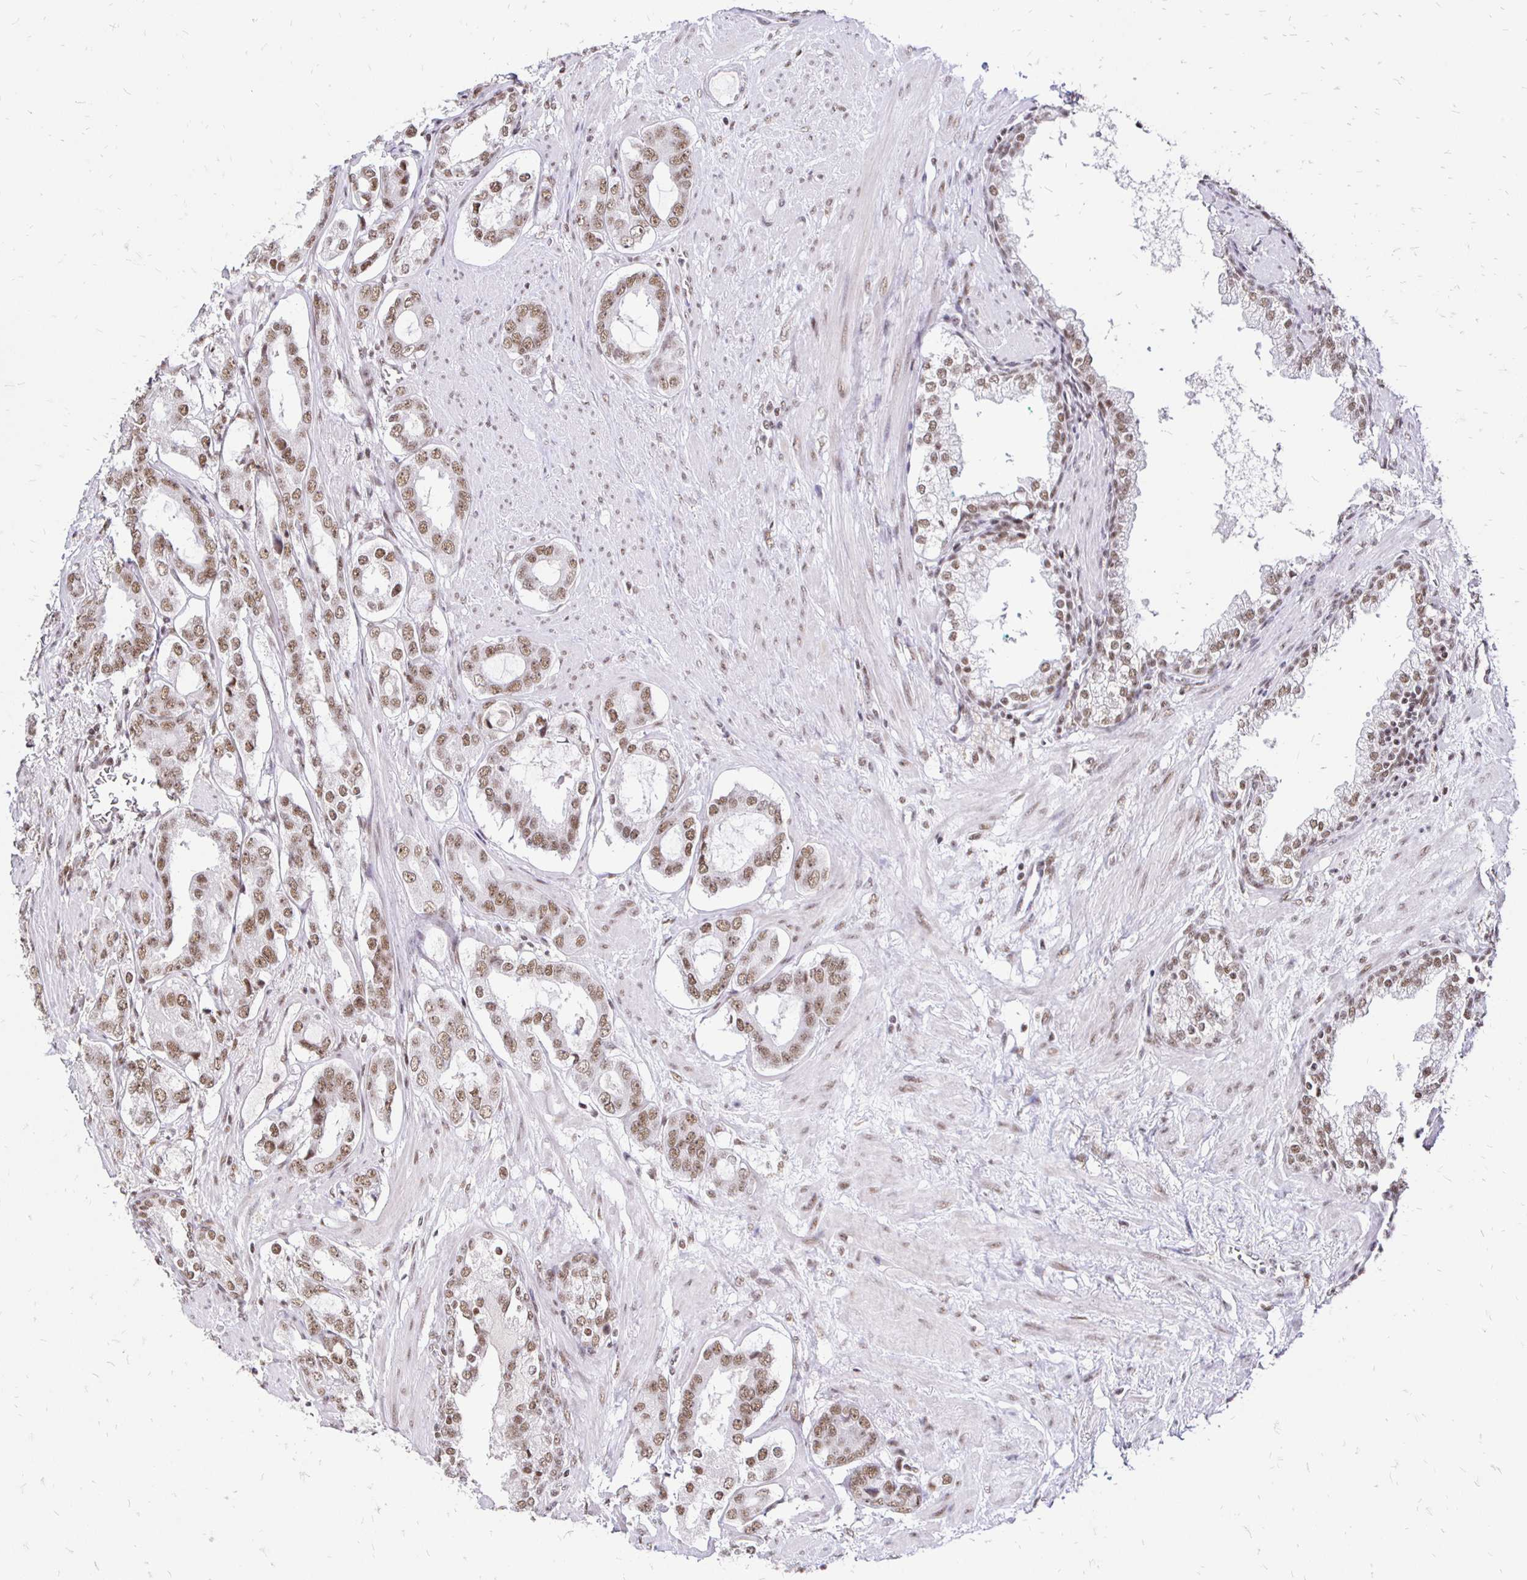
{"staining": {"intensity": "moderate", "quantity": ">75%", "location": "nuclear"}, "tissue": "prostate cancer", "cell_type": "Tumor cells", "image_type": "cancer", "snomed": [{"axis": "morphology", "description": "Adenocarcinoma, High grade"}, {"axis": "topography", "description": "Prostate"}], "caption": "A brown stain highlights moderate nuclear expression of a protein in prostate cancer tumor cells. The staining was performed using DAB, with brown indicating positive protein expression. Nuclei are stained blue with hematoxylin.", "gene": "SIN3A", "patient": {"sex": "male", "age": 75}}